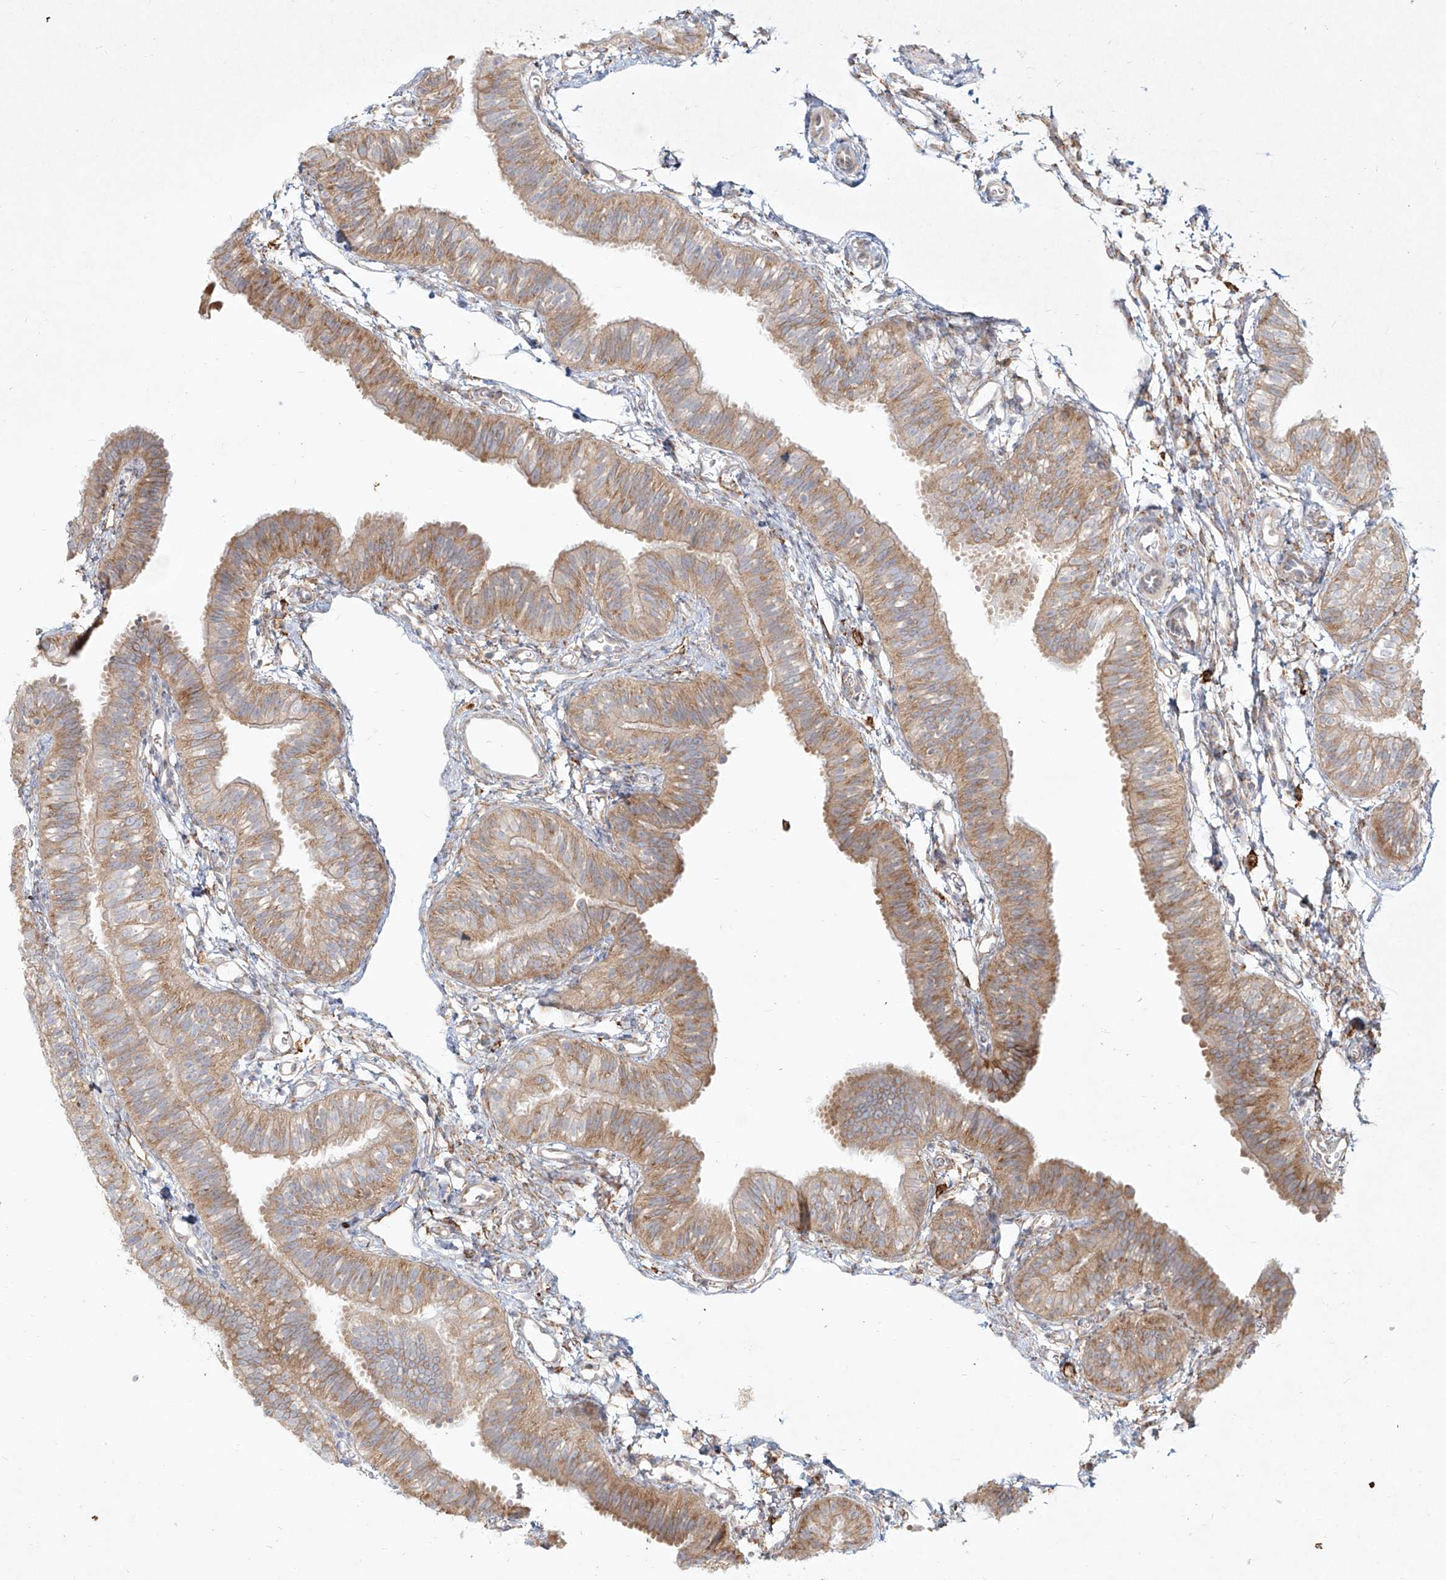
{"staining": {"intensity": "moderate", "quantity": "25%-75%", "location": "cytoplasmic/membranous"}, "tissue": "fallopian tube", "cell_type": "Glandular cells", "image_type": "normal", "snomed": [{"axis": "morphology", "description": "Normal tissue, NOS"}, {"axis": "topography", "description": "Fallopian tube"}], "caption": "Moderate cytoplasmic/membranous expression for a protein is appreciated in about 25%-75% of glandular cells of normal fallopian tube using immunohistochemistry (IHC).", "gene": "CD209", "patient": {"sex": "female", "age": 35}}